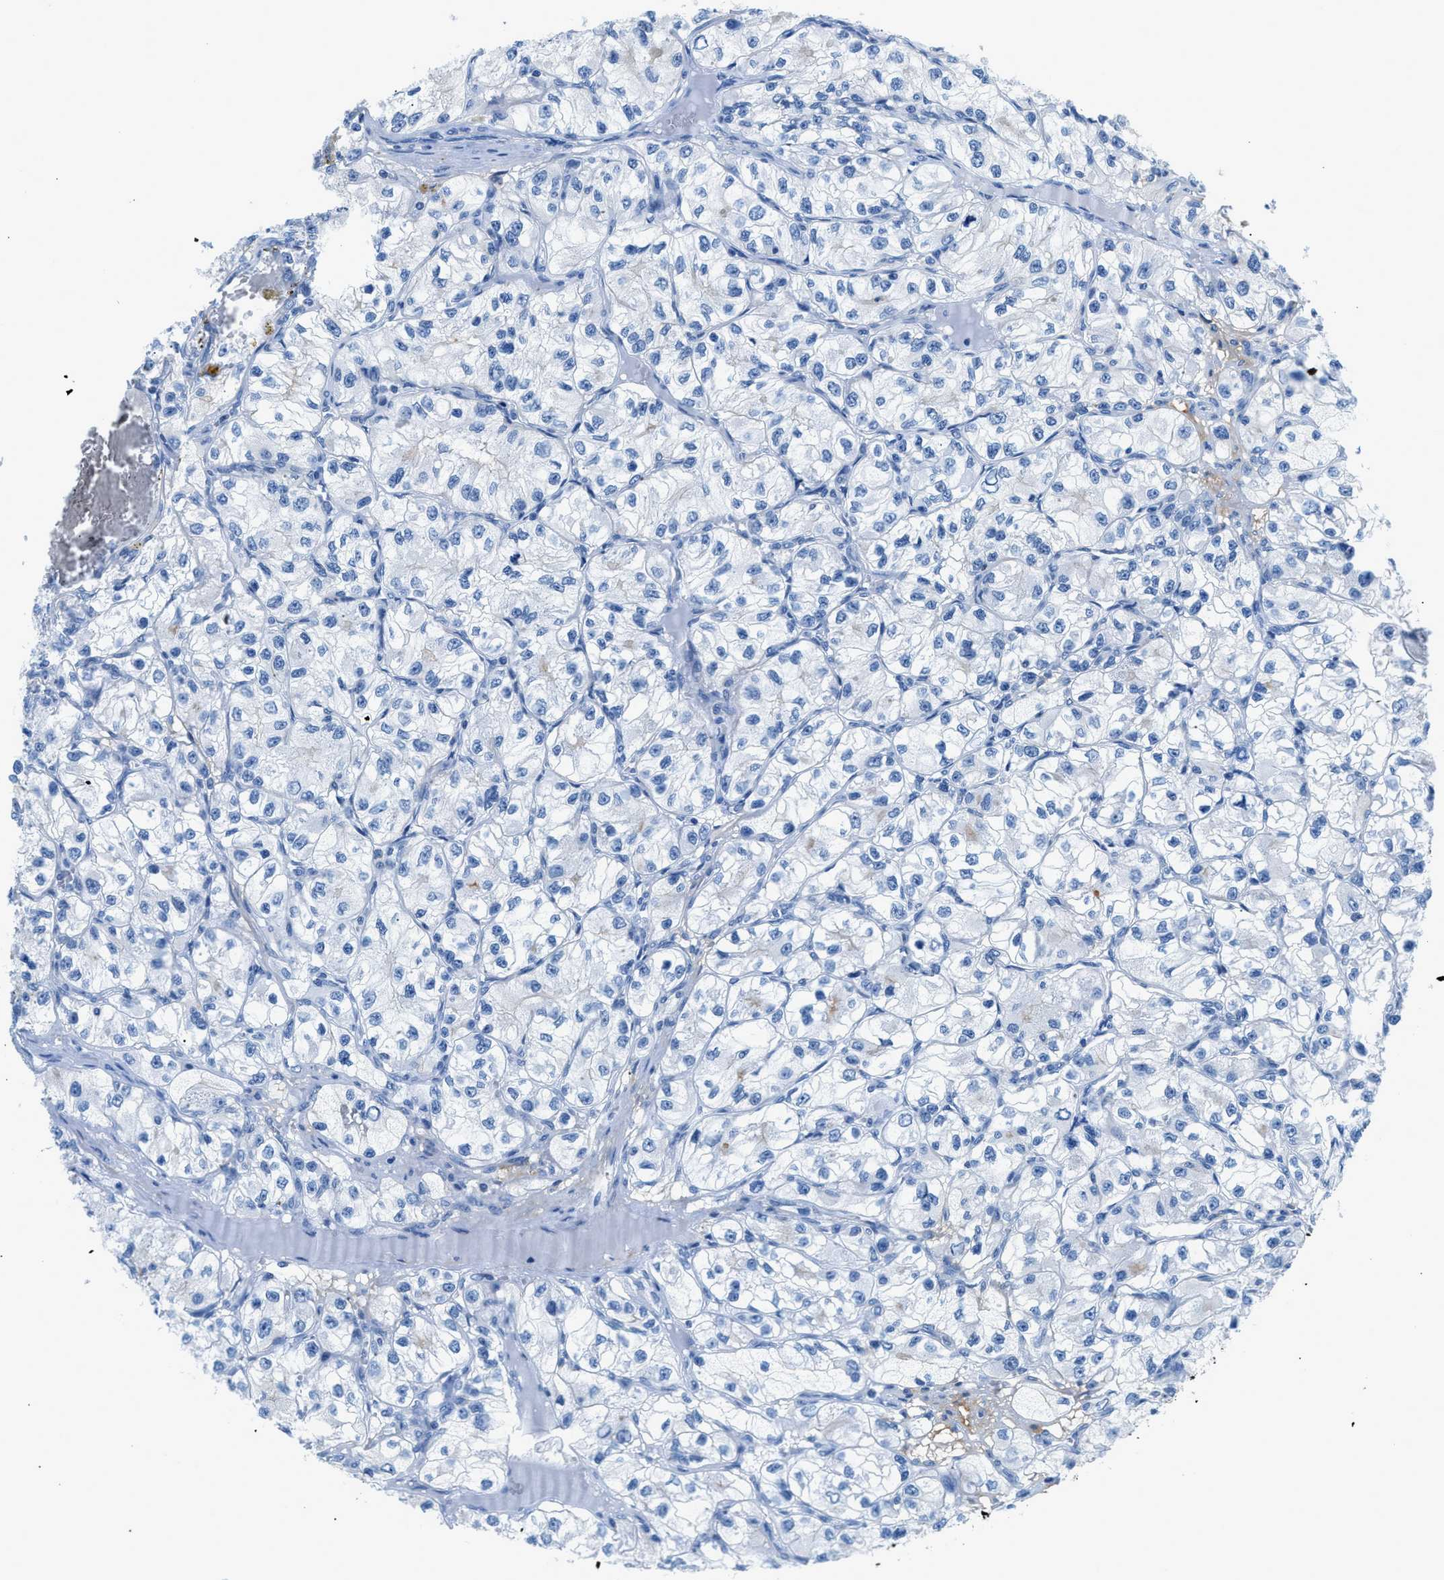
{"staining": {"intensity": "negative", "quantity": "none", "location": "none"}, "tissue": "renal cancer", "cell_type": "Tumor cells", "image_type": "cancer", "snomed": [{"axis": "morphology", "description": "Adenocarcinoma, NOS"}, {"axis": "topography", "description": "Kidney"}], "caption": "Immunohistochemistry micrograph of renal cancer stained for a protein (brown), which exhibits no expression in tumor cells.", "gene": "FDCSP", "patient": {"sex": "female", "age": 57}}